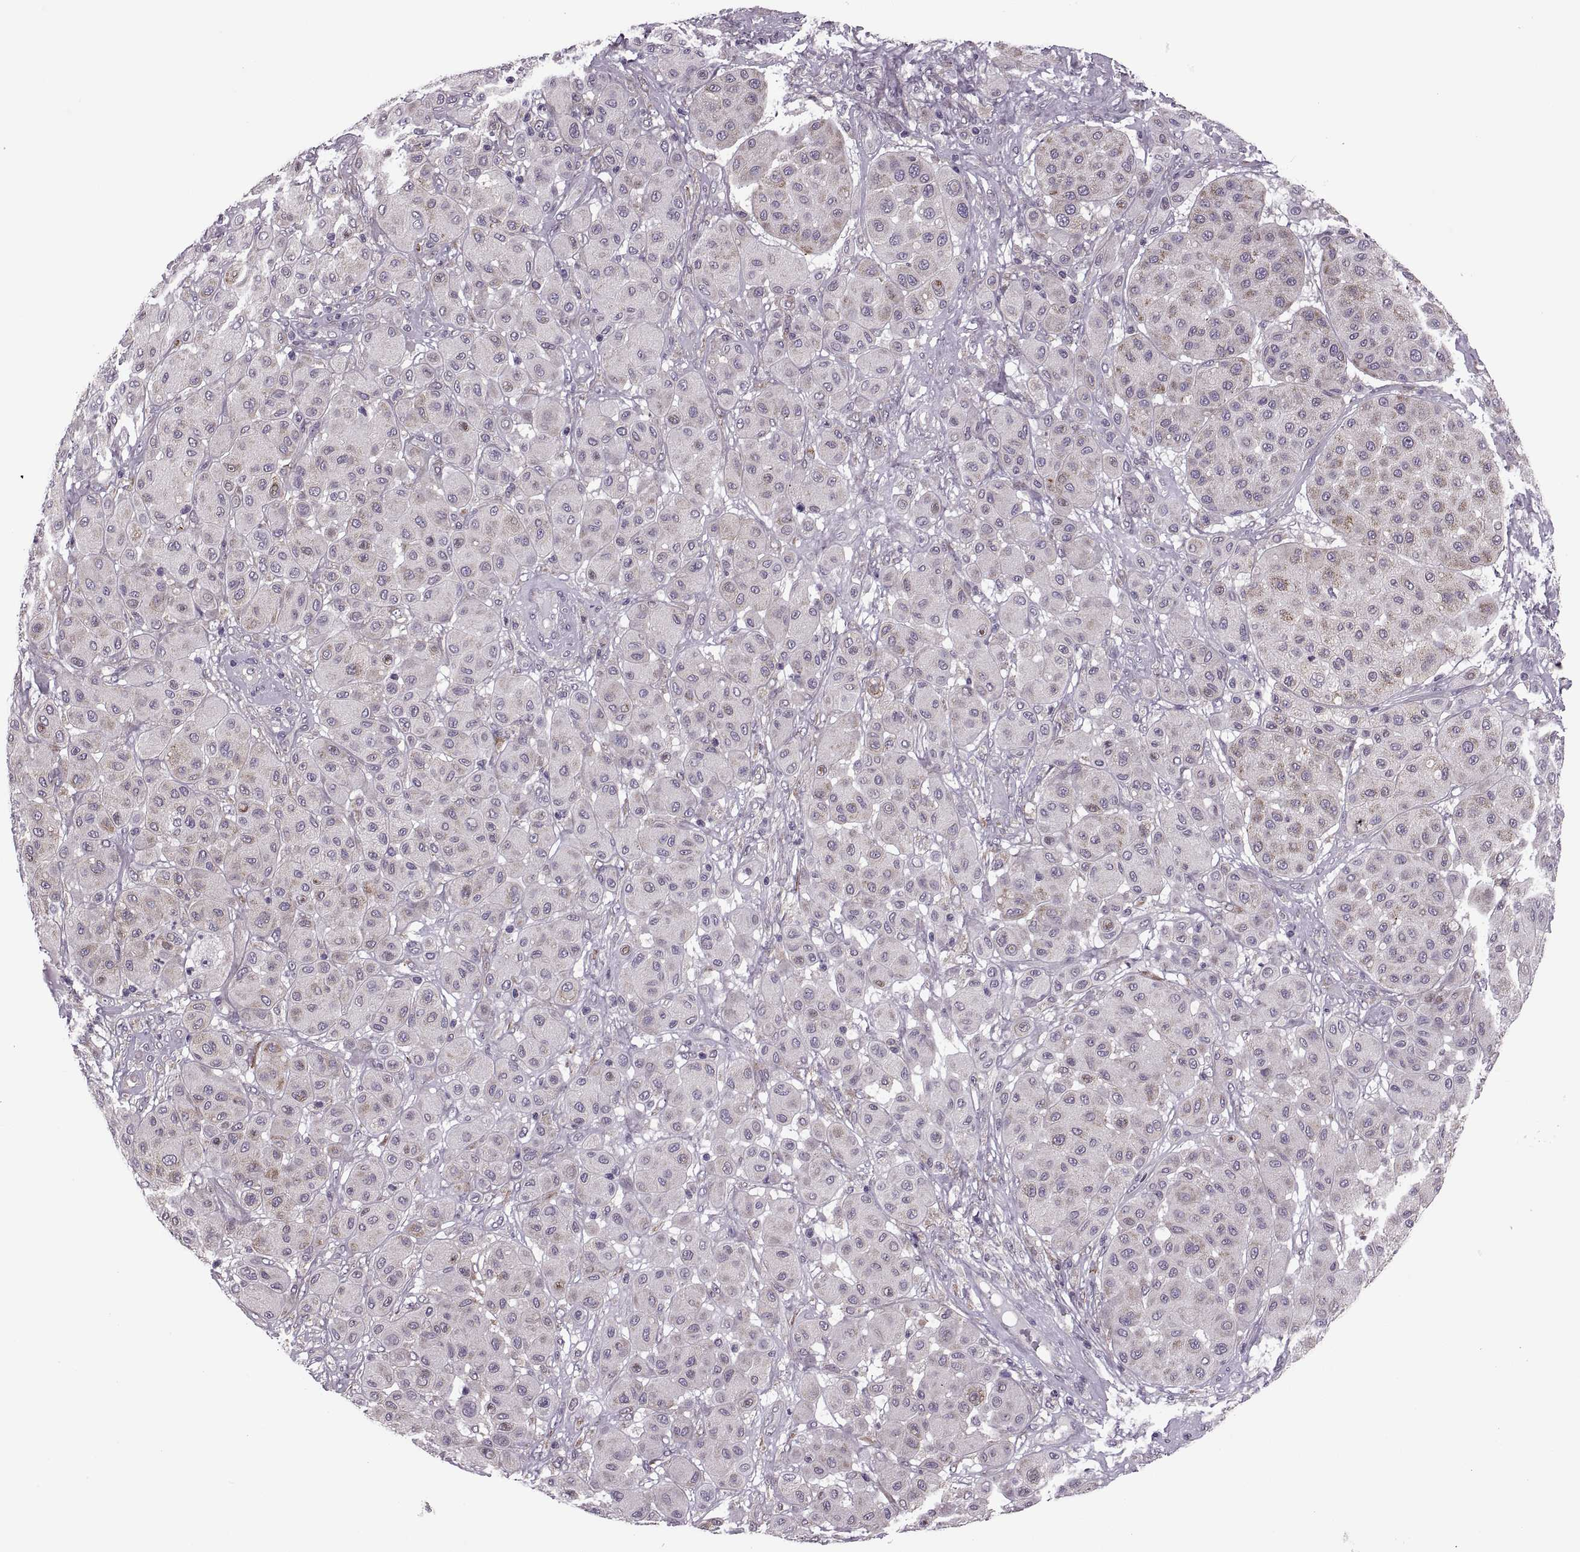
{"staining": {"intensity": "weak", "quantity": ">75%", "location": "cytoplasmic/membranous"}, "tissue": "melanoma", "cell_type": "Tumor cells", "image_type": "cancer", "snomed": [{"axis": "morphology", "description": "Malignant melanoma, Metastatic site"}, {"axis": "topography", "description": "Smooth muscle"}], "caption": "The photomicrograph shows staining of malignant melanoma (metastatic site), revealing weak cytoplasmic/membranous protein expression (brown color) within tumor cells.", "gene": "LETM2", "patient": {"sex": "male", "age": 41}}